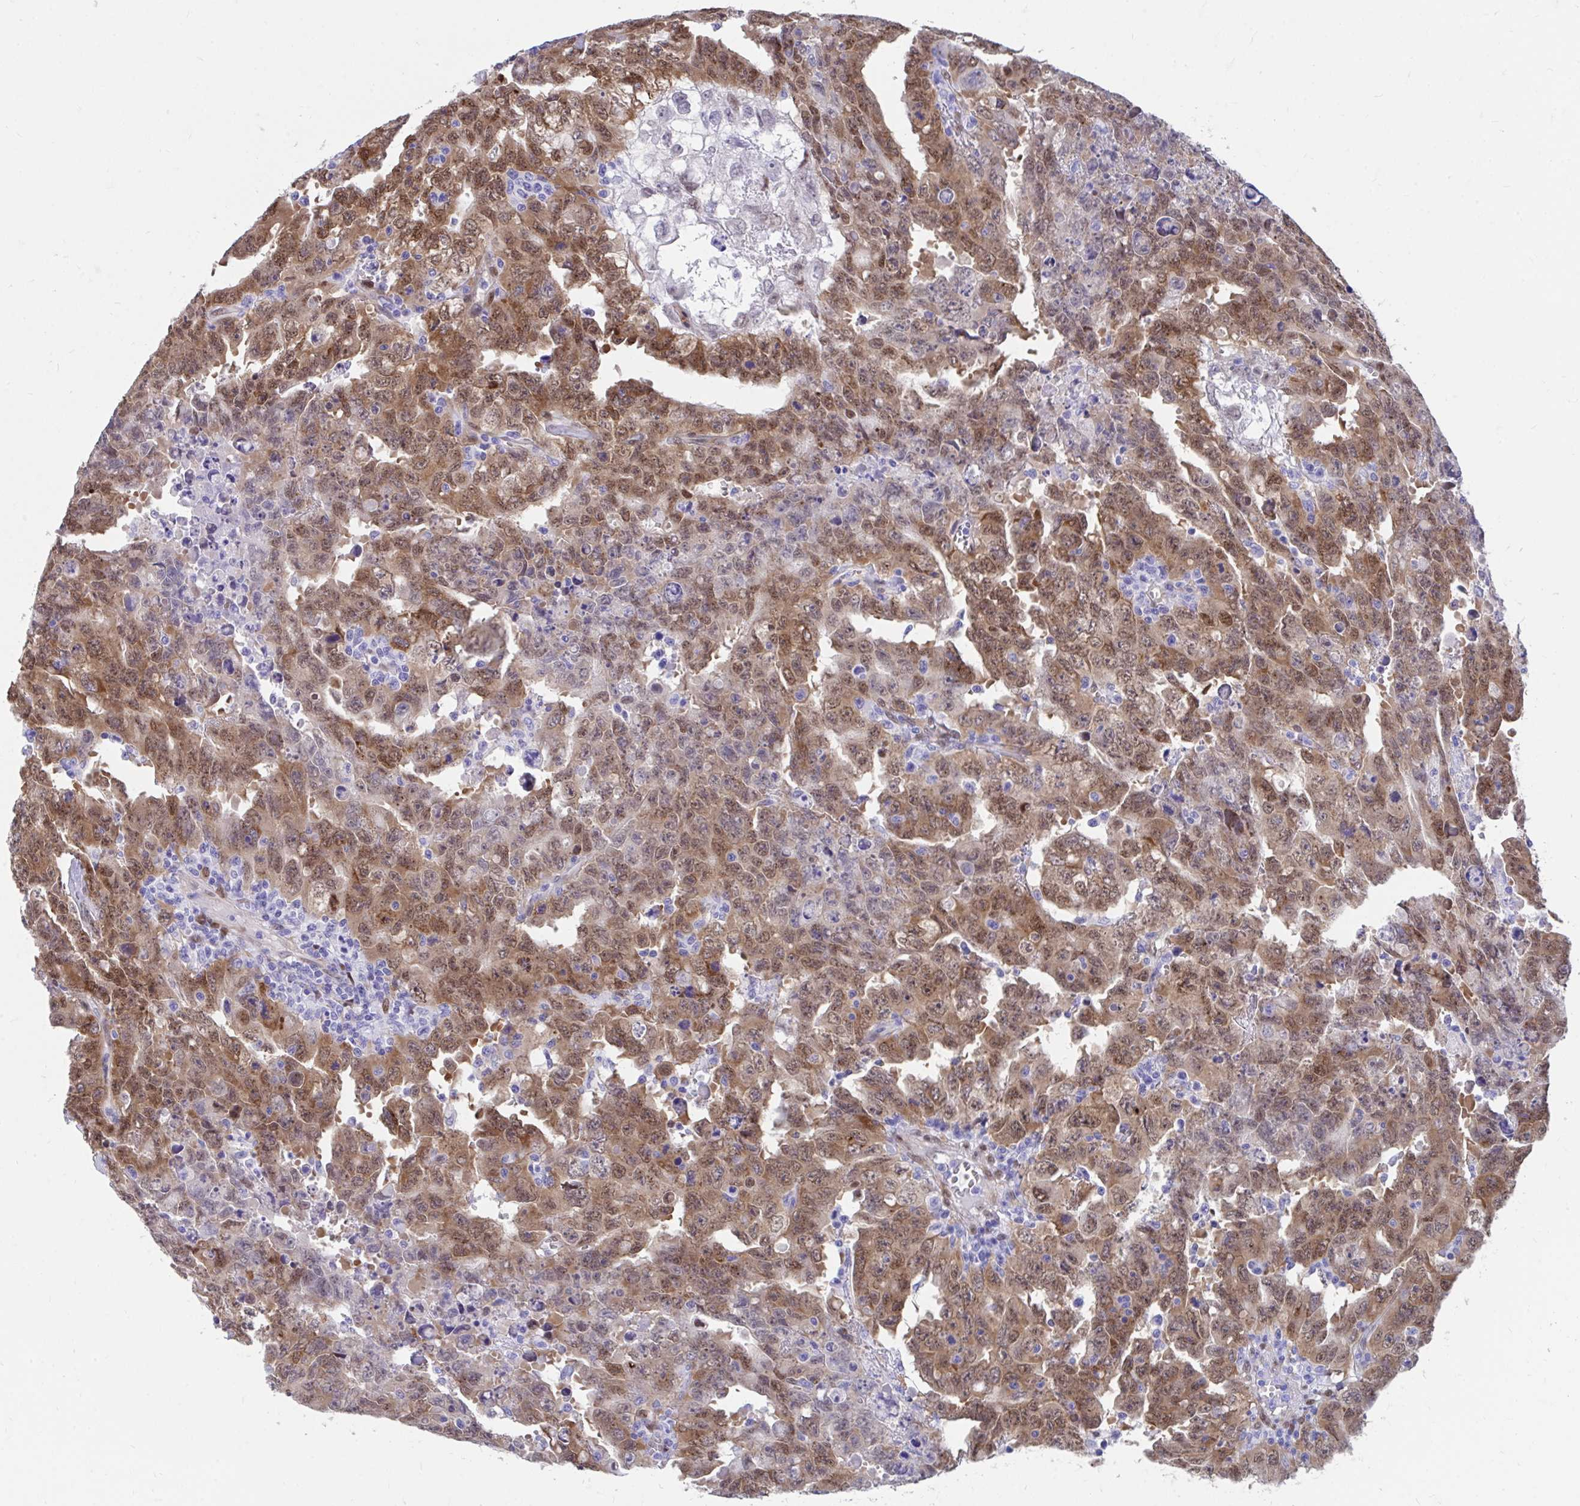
{"staining": {"intensity": "moderate", "quantity": ">75%", "location": "cytoplasmic/membranous,nuclear"}, "tissue": "testis cancer", "cell_type": "Tumor cells", "image_type": "cancer", "snomed": [{"axis": "morphology", "description": "Carcinoma, Embryonal, NOS"}, {"axis": "topography", "description": "Testis"}], "caption": "Protein staining displays moderate cytoplasmic/membranous and nuclear expression in about >75% of tumor cells in testis embryonal carcinoma.", "gene": "RBPMS", "patient": {"sex": "male", "age": 24}}